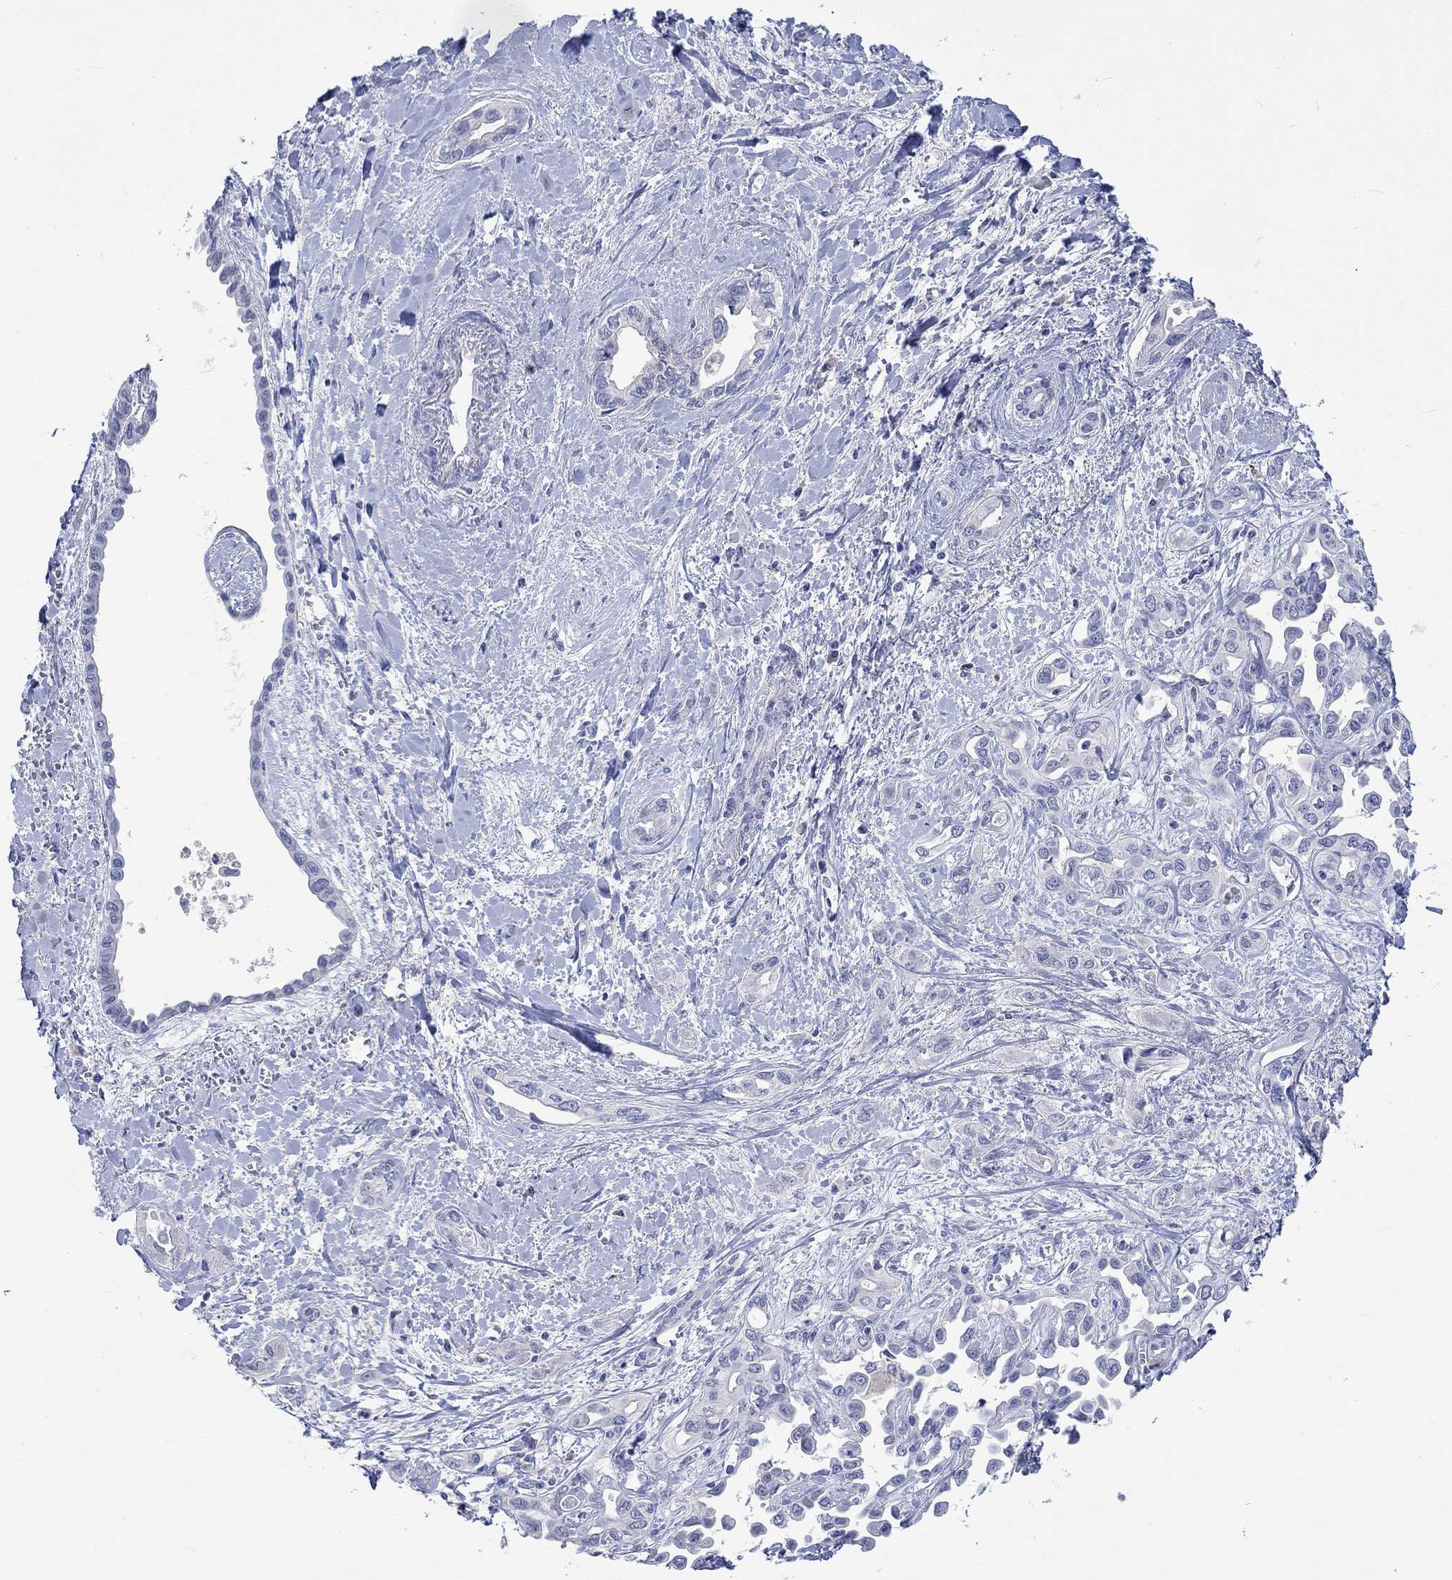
{"staining": {"intensity": "negative", "quantity": "none", "location": "none"}, "tissue": "liver cancer", "cell_type": "Tumor cells", "image_type": "cancer", "snomed": [{"axis": "morphology", "description": "Cholangiocarcinoma"}, {"axis": "topography", "description": "Liver"}], "caption": "Human liver cholangiocarcinoma stained for a protein using immunohistochemistry exhibits no staining in tumor cells.", "gene": "DLK1", "patient": {"sex": "female", "age": 64}}